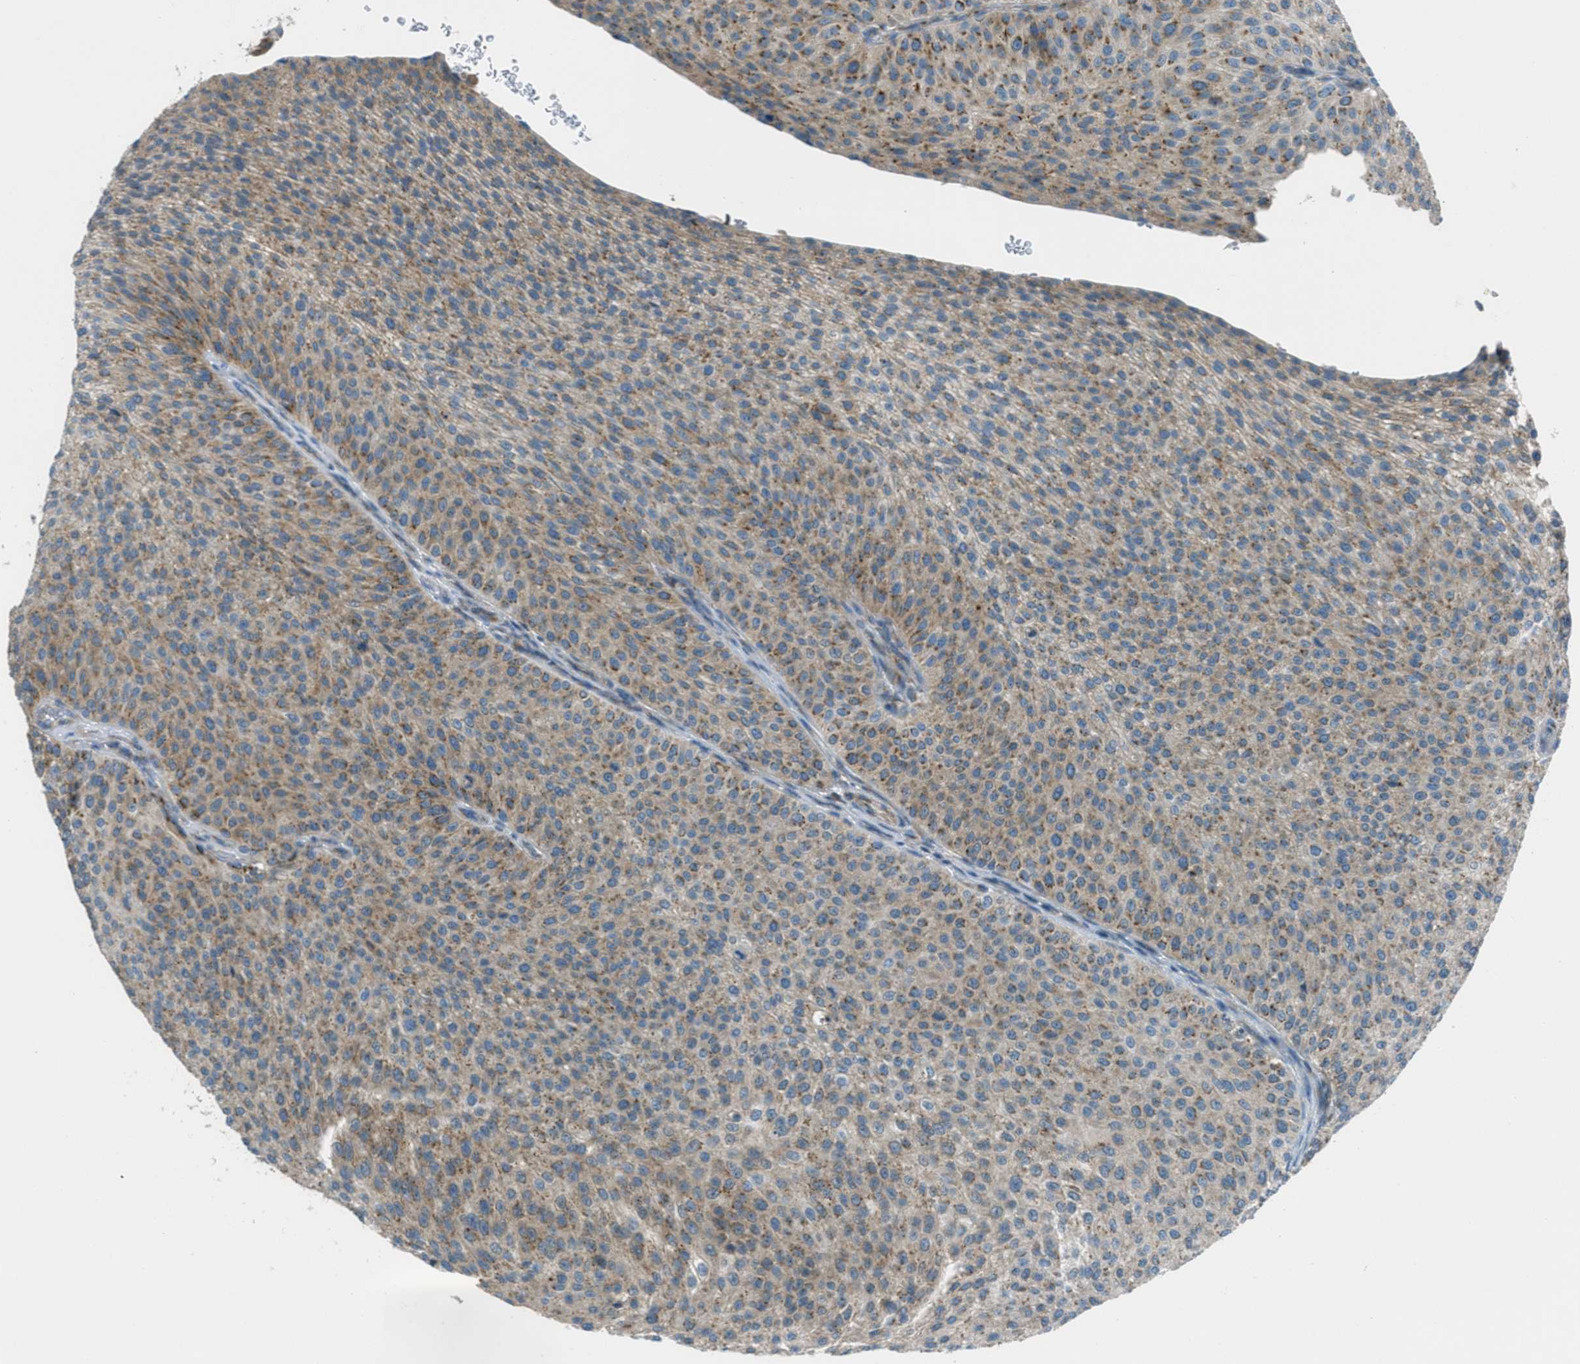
{"staining": {"intensity": "moderate", "quantity": ">75%", "location": "cytoplasmic/membranous"}, "tissue": "urothelial cancer", "cell_type": "Tumor cells", "image_type": "cancer", "snomed": [{"axis": "morphology", "description": "Urothelial carcinoma, Low grade"}, {"axis": "topography", "description": "Smooth muscle"}, {"axis": "topography", "description": "Urinary bladder"}], "caption": "Urothelial cancer stained with DAB immunohistochemistry reveals medium levels of moderate cytoplasmic/membranous positivity in approximately >75% of tumor cells.", "gene": "BCKDK", "patient": {"sex": "male", "age": 60}}